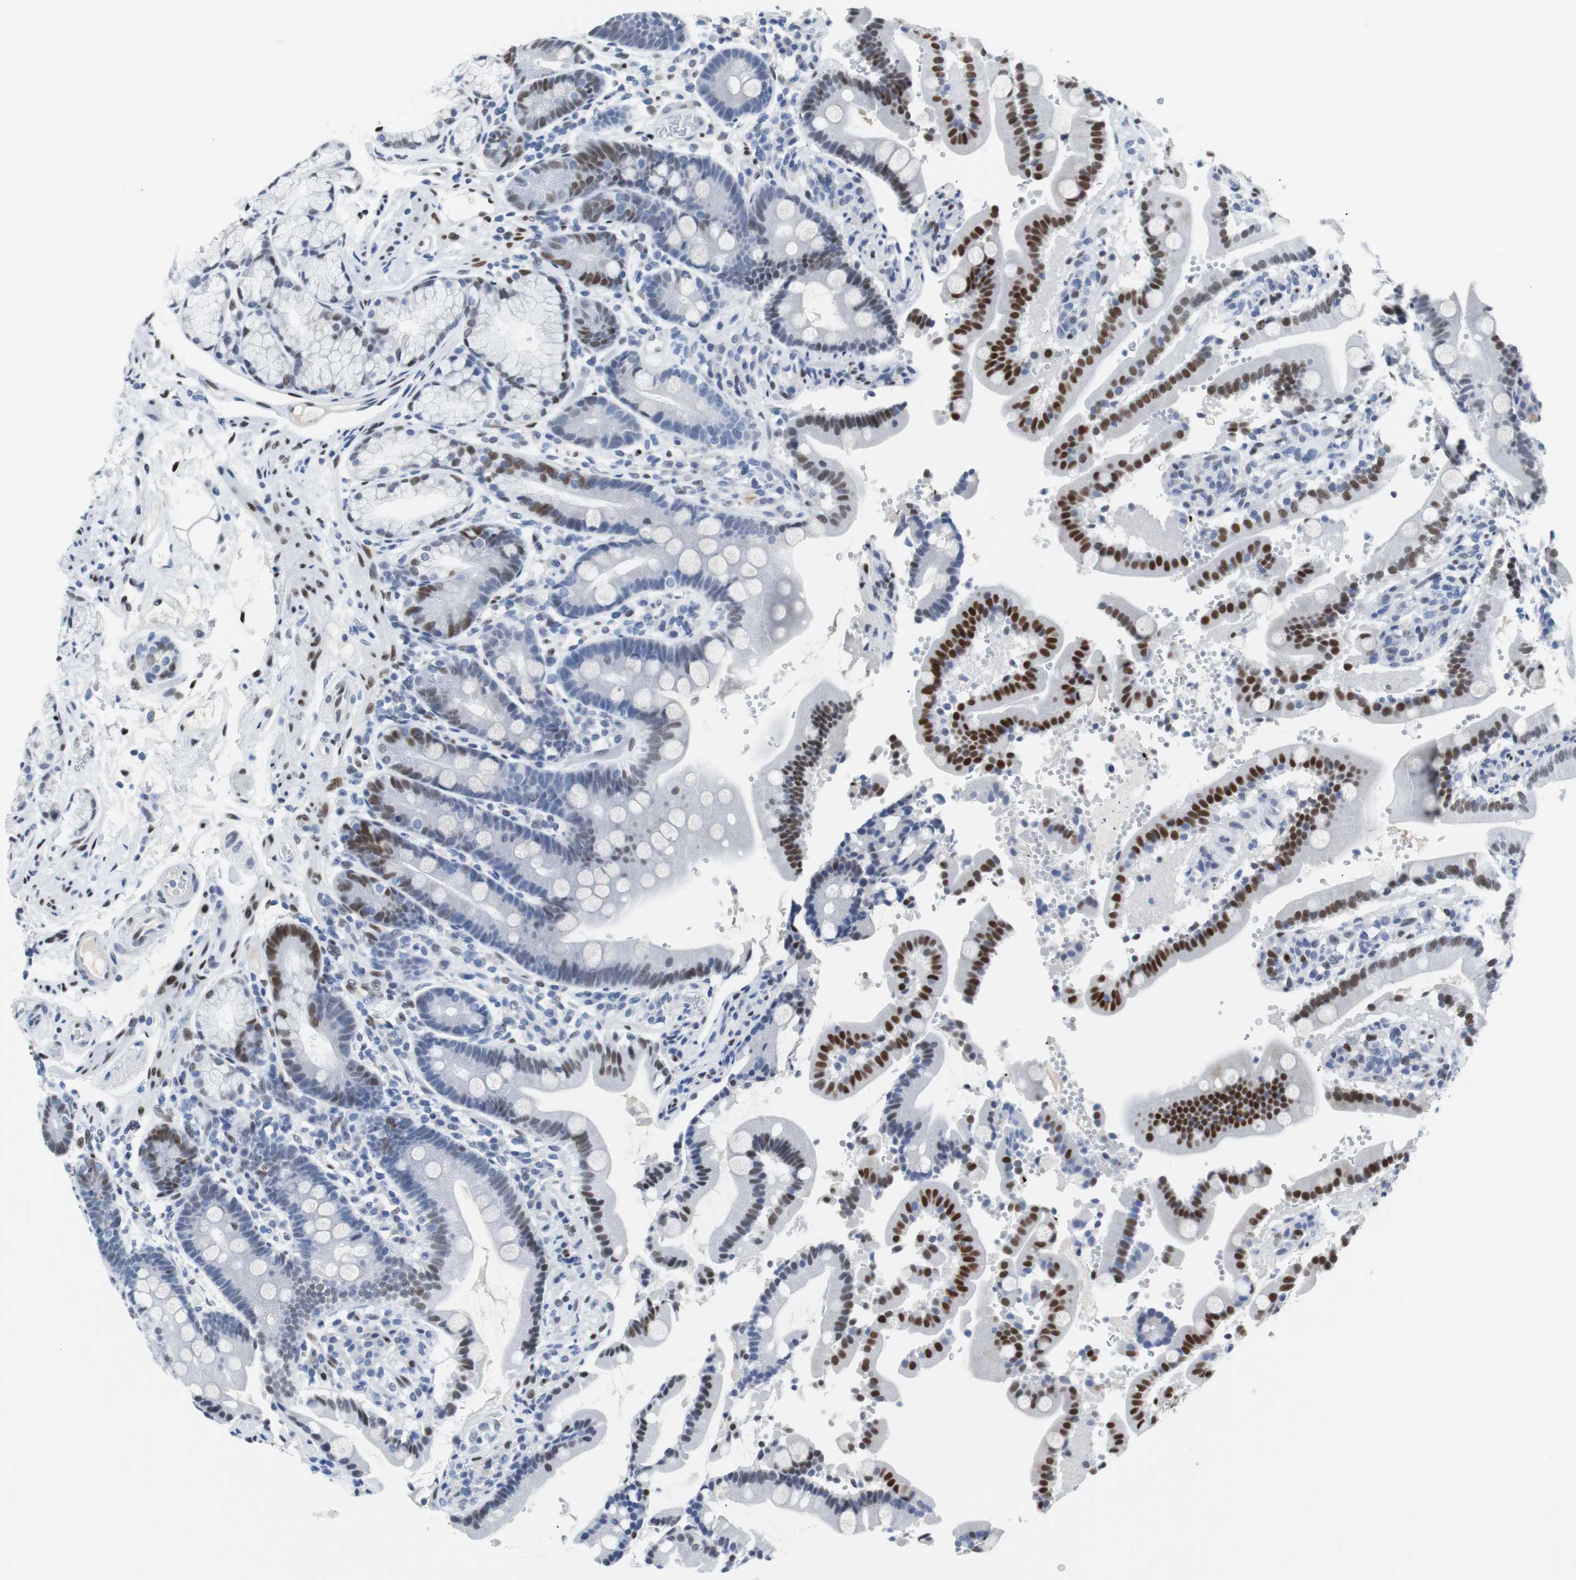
{"staining": {"intensity": "strong", "quantity": ">75%", "location": "nuclear"}, "tissue": "duodenum", "cell_type": "Glandular cells", "image_type": "normal", "snomed": [{"axis": "morphology", "description": "Normal tissue, NOS"}, {"axis": "topography", "description": "Small intestine, NOS"}], "caption": "Immunohistochemical staining of unremarkable duodenum shows >75% levels of strong nuclear protein staining in about >75% of glandular cells. (DAB IHC with brightfield microscopy, high magnification).", "gene": "JUN", "patient": {"sex": "female", "age": 71}}